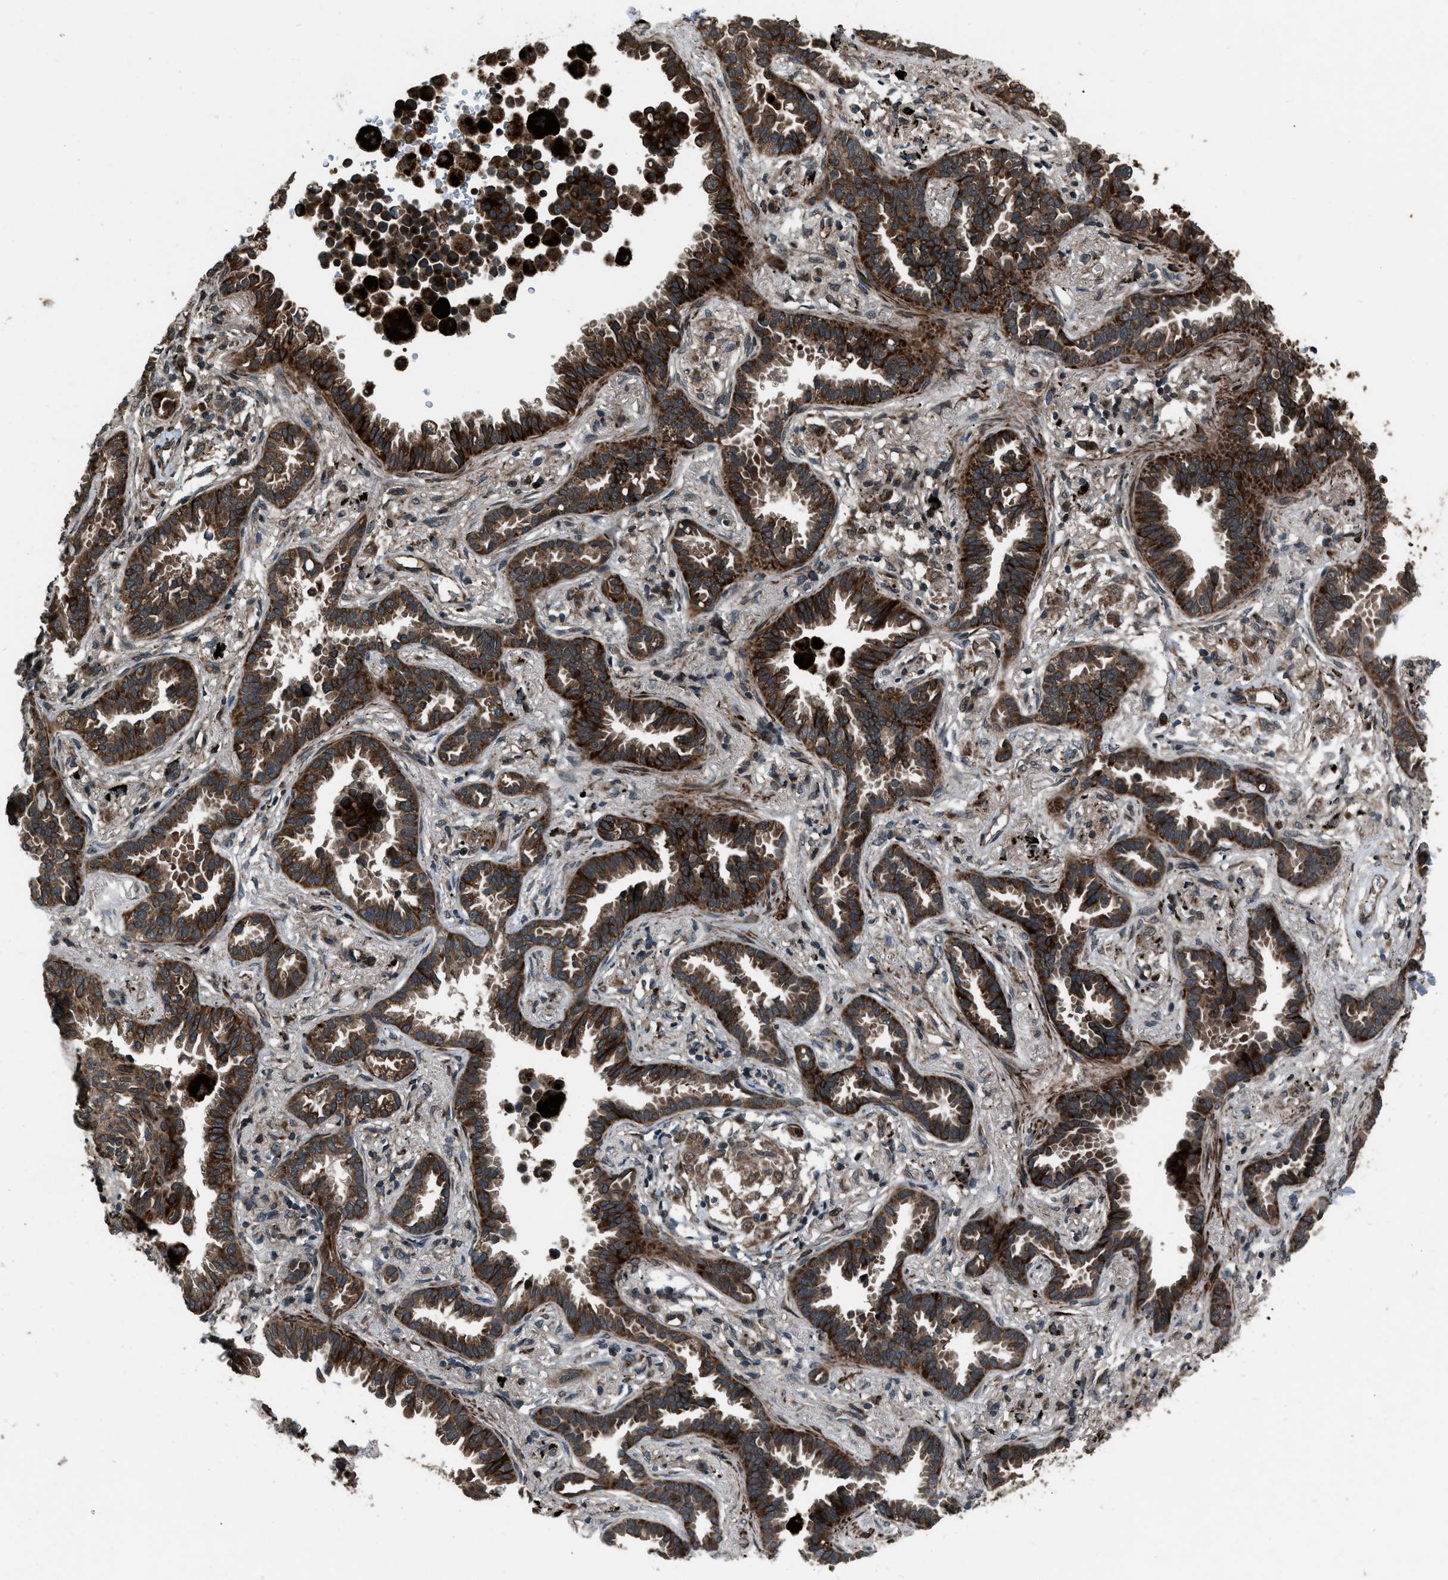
{"staining": {"intensity": "strong", "quantity": ">75%", "location": "cytoplasmic/membranous"}, "tissue": "lung cancer", "cell_type": "Tumor cells", "image_type": "cancer", "snomed": [{"axis": "morphology", "description": "Normal tissue, NOS"}, {"axis": "morphology", "description": "Adenocarcinoma, NOS"}, {"axis": "topography", "description": "Lung"}], "caption": "Lung cancer (adenocarcinoma) tissue shows strong cytoplasmic/membranous positivity in about >75% of tumor cells, visualized by immunohistochemistry.", "gene": "IRAK4", "patient": {"sex": "male", "age": 59}}